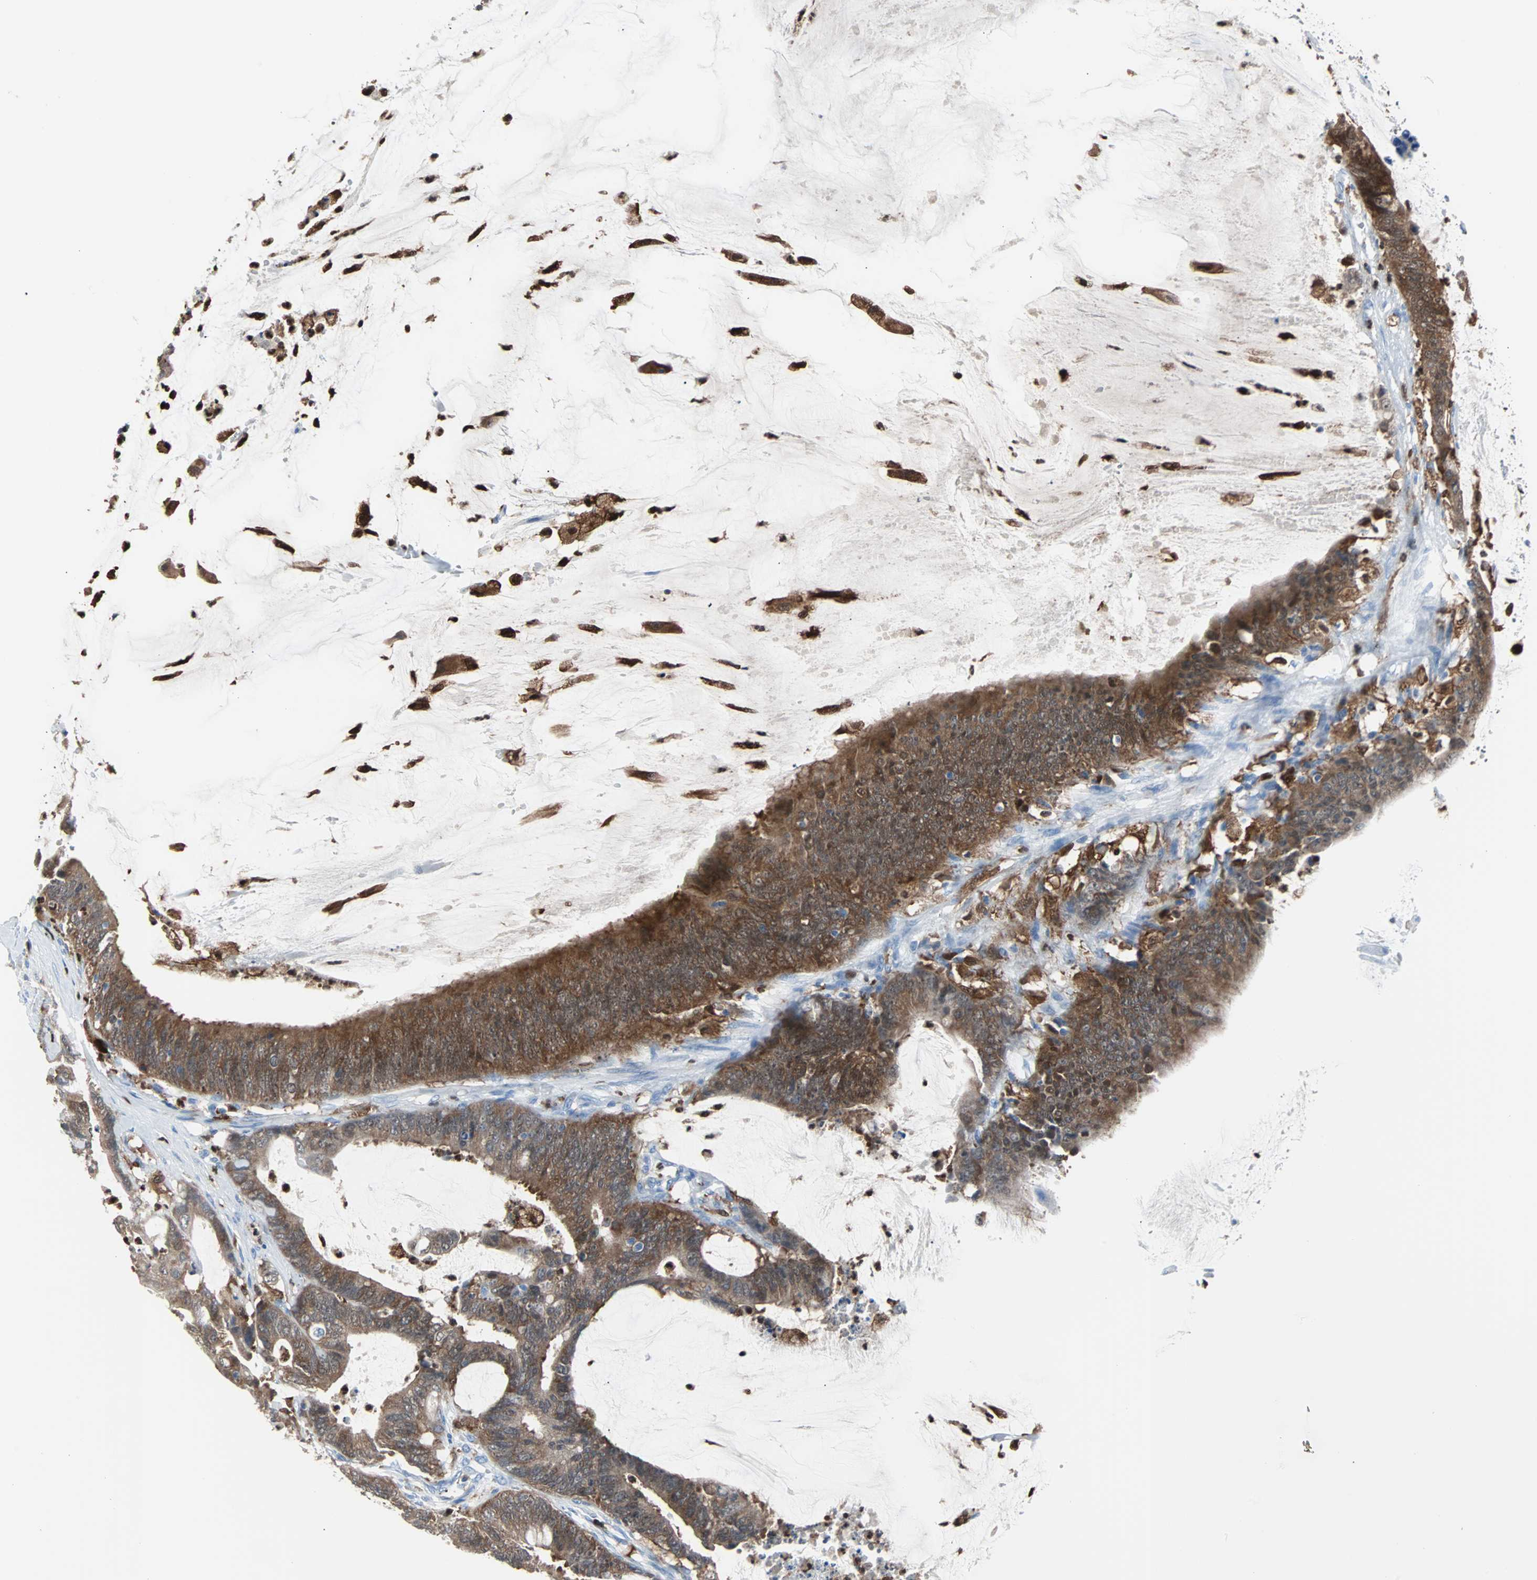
{"staining": {"intensity": "moderate", "quantity": ">75%", "location": "cytoplasmic/membranous"}, "tissue": "colorectal cancer", "cell_type": "Tumor cells", "image_type": "cancer", "snomed": [{"axis": "morphology", "description": "Adenocarcinoma, NOS"}, {"axis": "topography", "description": "Rectum"}], "caption": "Protein expression analysis of colorectal adenocarcinoma shows moderate cytoplasmic/membranous positivity in about >75% of tumor cells. (IHC, brightfield microscopy, high magnification).", "gene": "SYK", "patient": {"sex": "female", "age": 66}}